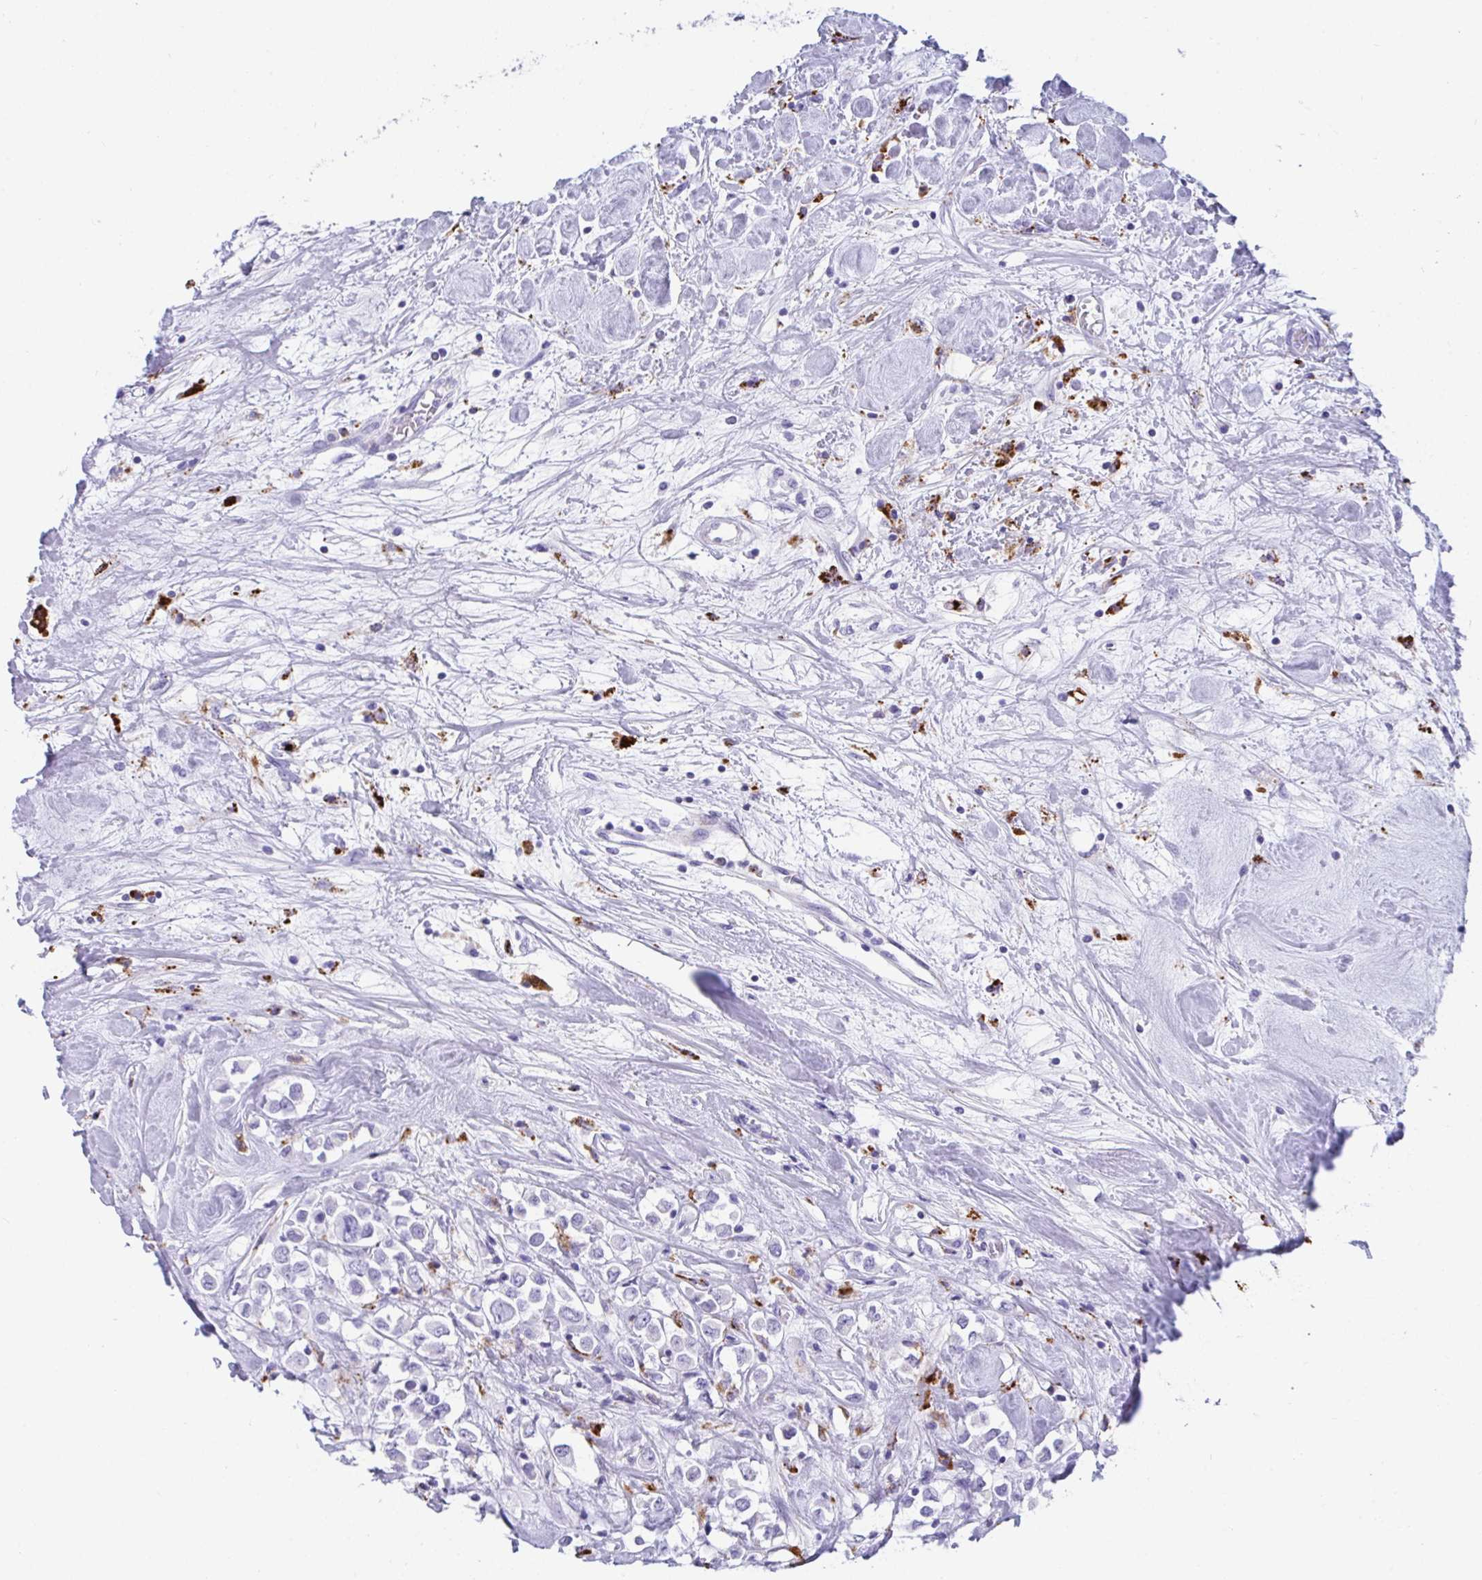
{"staining": {"intensity": "negative", "quantity": "none", "location": "none"}, "tissue": "breast cancer", "cell_type": "Tumor cells", "image_type": "cancer", "snomed": [{"axis": "morphology", "description": "Duct carcinoma"}, {"axis": "topography", "description": "Breast"}], "caption": "Tumor cells show no significant protein positivity in breast cancer (infiltrating ductal carcinoma).", "gene": "CPVL", "patient": {"sex": "female", "age": 61}}